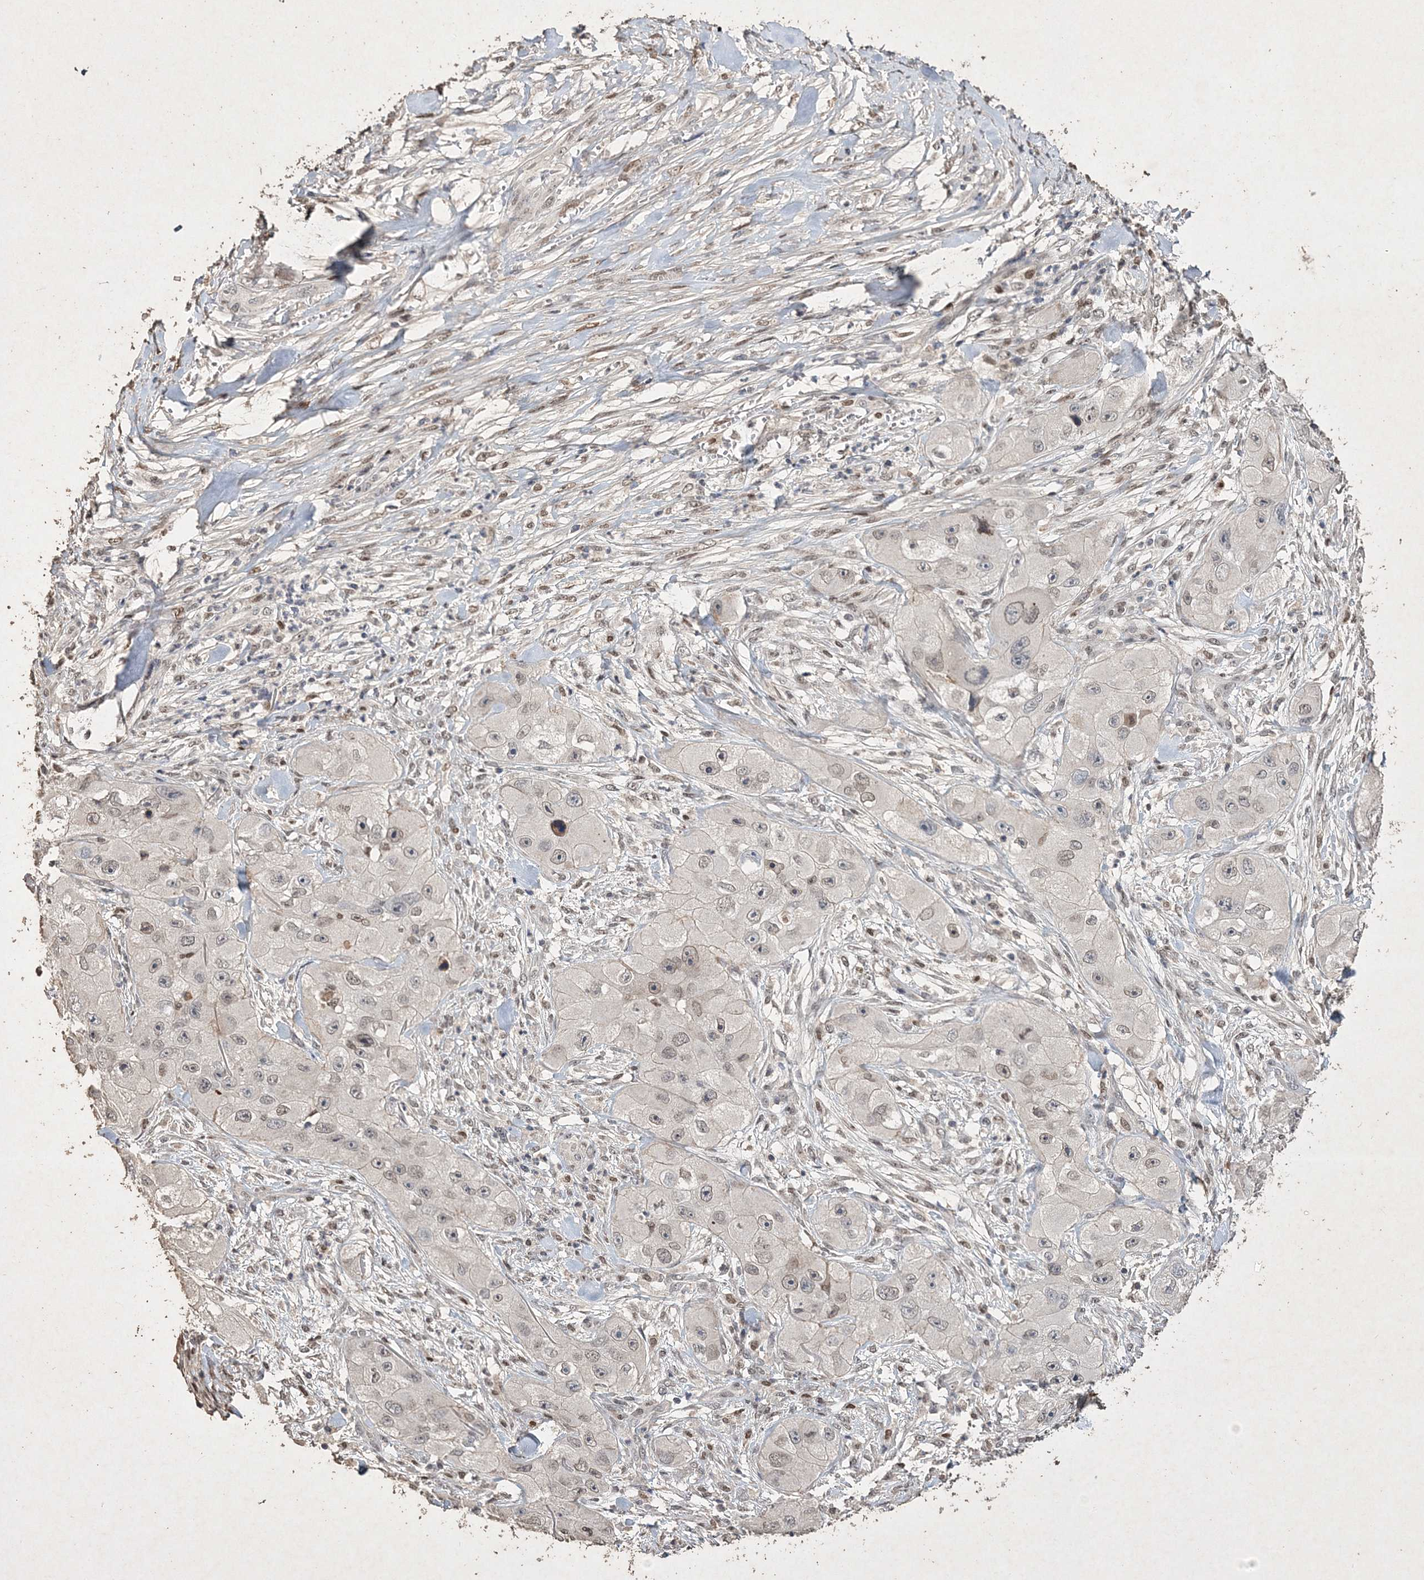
{"staining": {"intensity": "weak", "quantity": "<25%", "location": "nuclear"}, "tissue": "skin cancer", "cell_type": "Tumor cells", "image_type": "cancer", "snomed": [{"axis": "morphology", "description": "Squamous cell carcinoma, NOS"}, {"axis": "topography", "description": "Skin"}, {"axis": "topography", "description": "Subcutis"}], "caption": "Immunohistochemistry of human skin squamous cell carcinoma shows no staining in tumor cells. (DAB immunohistochemistry, high magnification).", "gene": "C3orf38", "patient": {"sex": "male", "age": 73}}